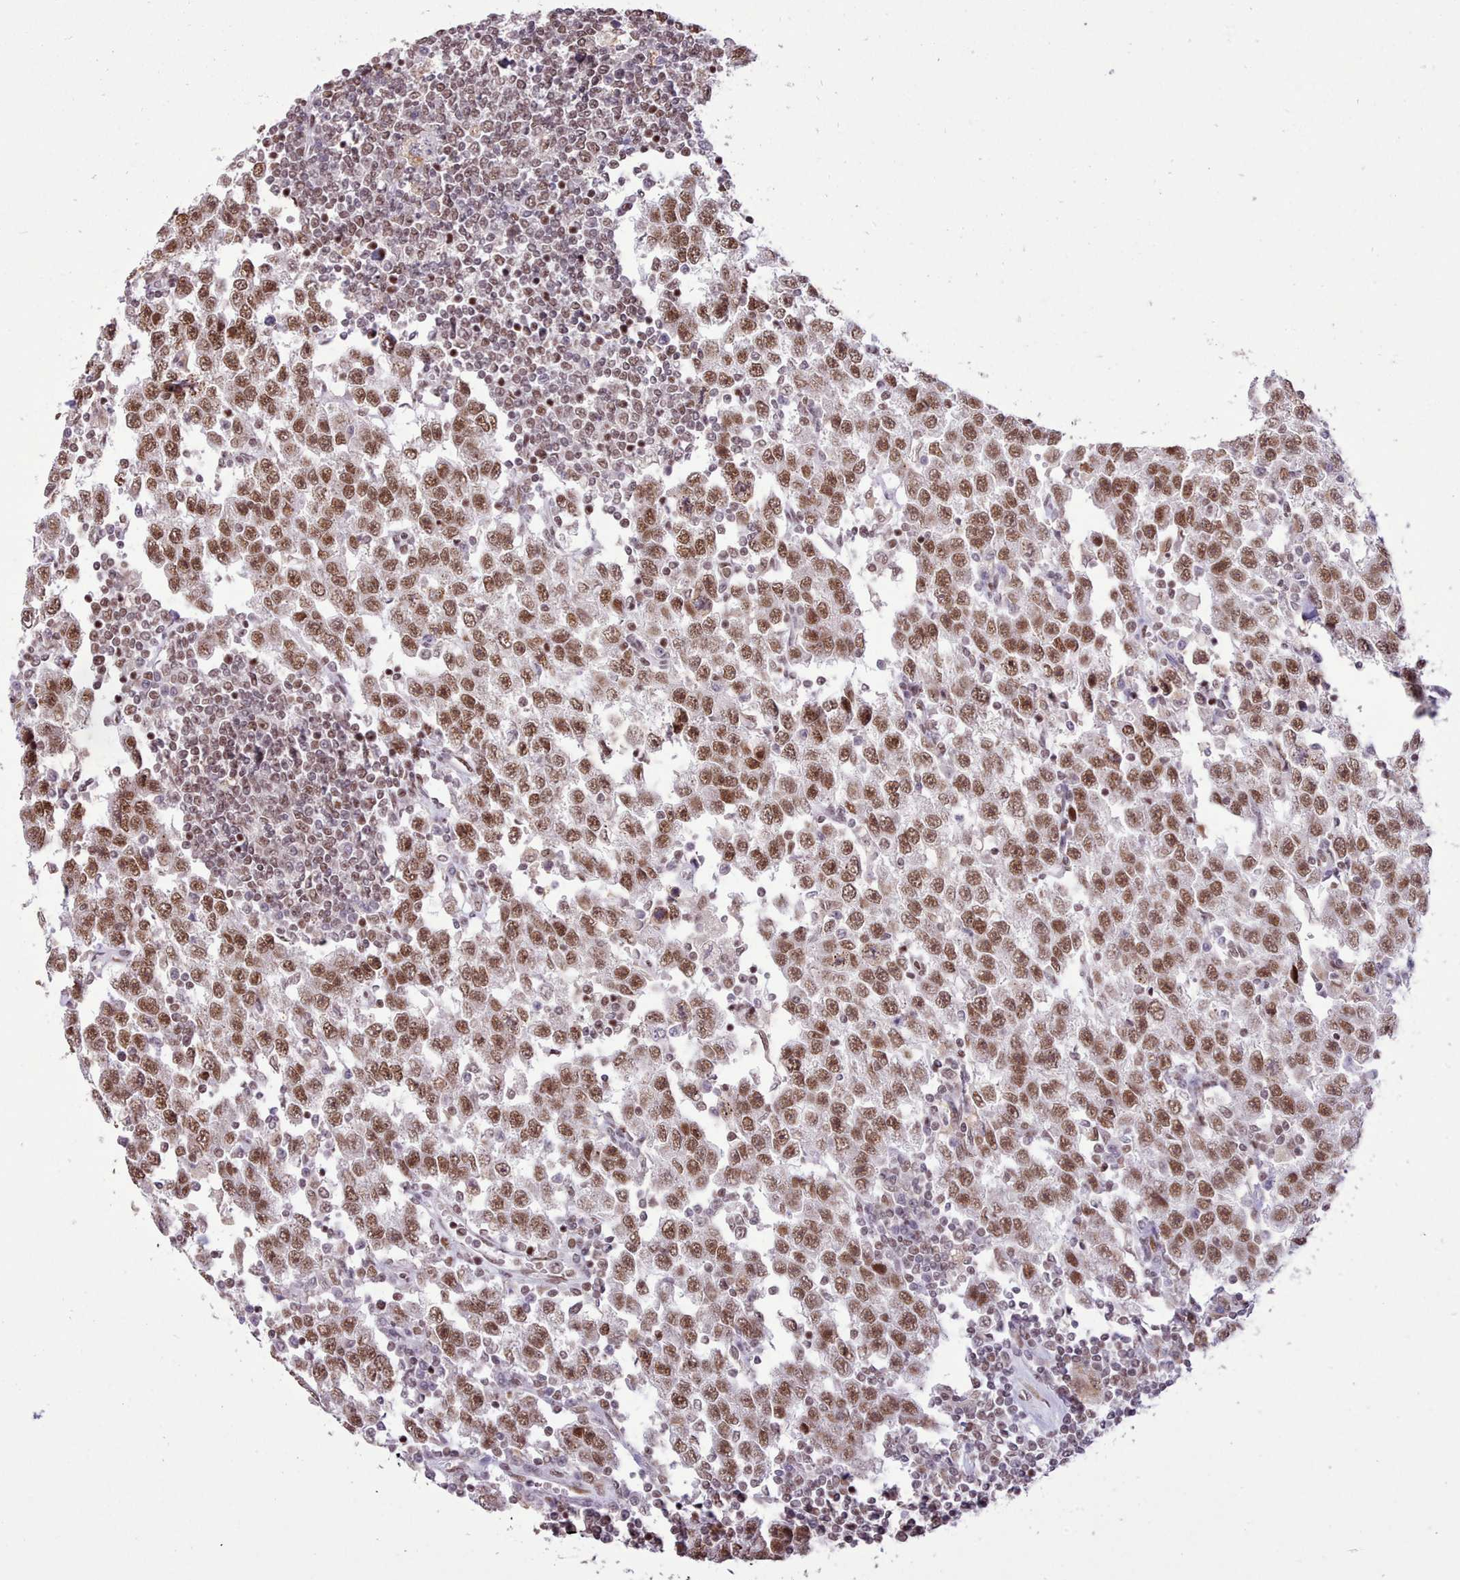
{"staining": {"intensity": "moderate", "quantity": ">75%", "location": "nuclear"}, "tissue": "testis cancer", "cell_type": "Tumor cells", "image_type": "cancer", "snomed": [{"axis": "morphology", "description": "Seminoma, NOS"}, {"axis": "topography", "description": "Testis"}], "caption": "A brown stain shows moderate nuclear staining of a protein in human testis cancer (seminoma) tumor cells. Using DAB (brown) and hematoxylin (blue) stains, captured at high magnification using brightfield microscopy.", "gene": "TAF15", "patient": {"sex": "male", "age": 41}}